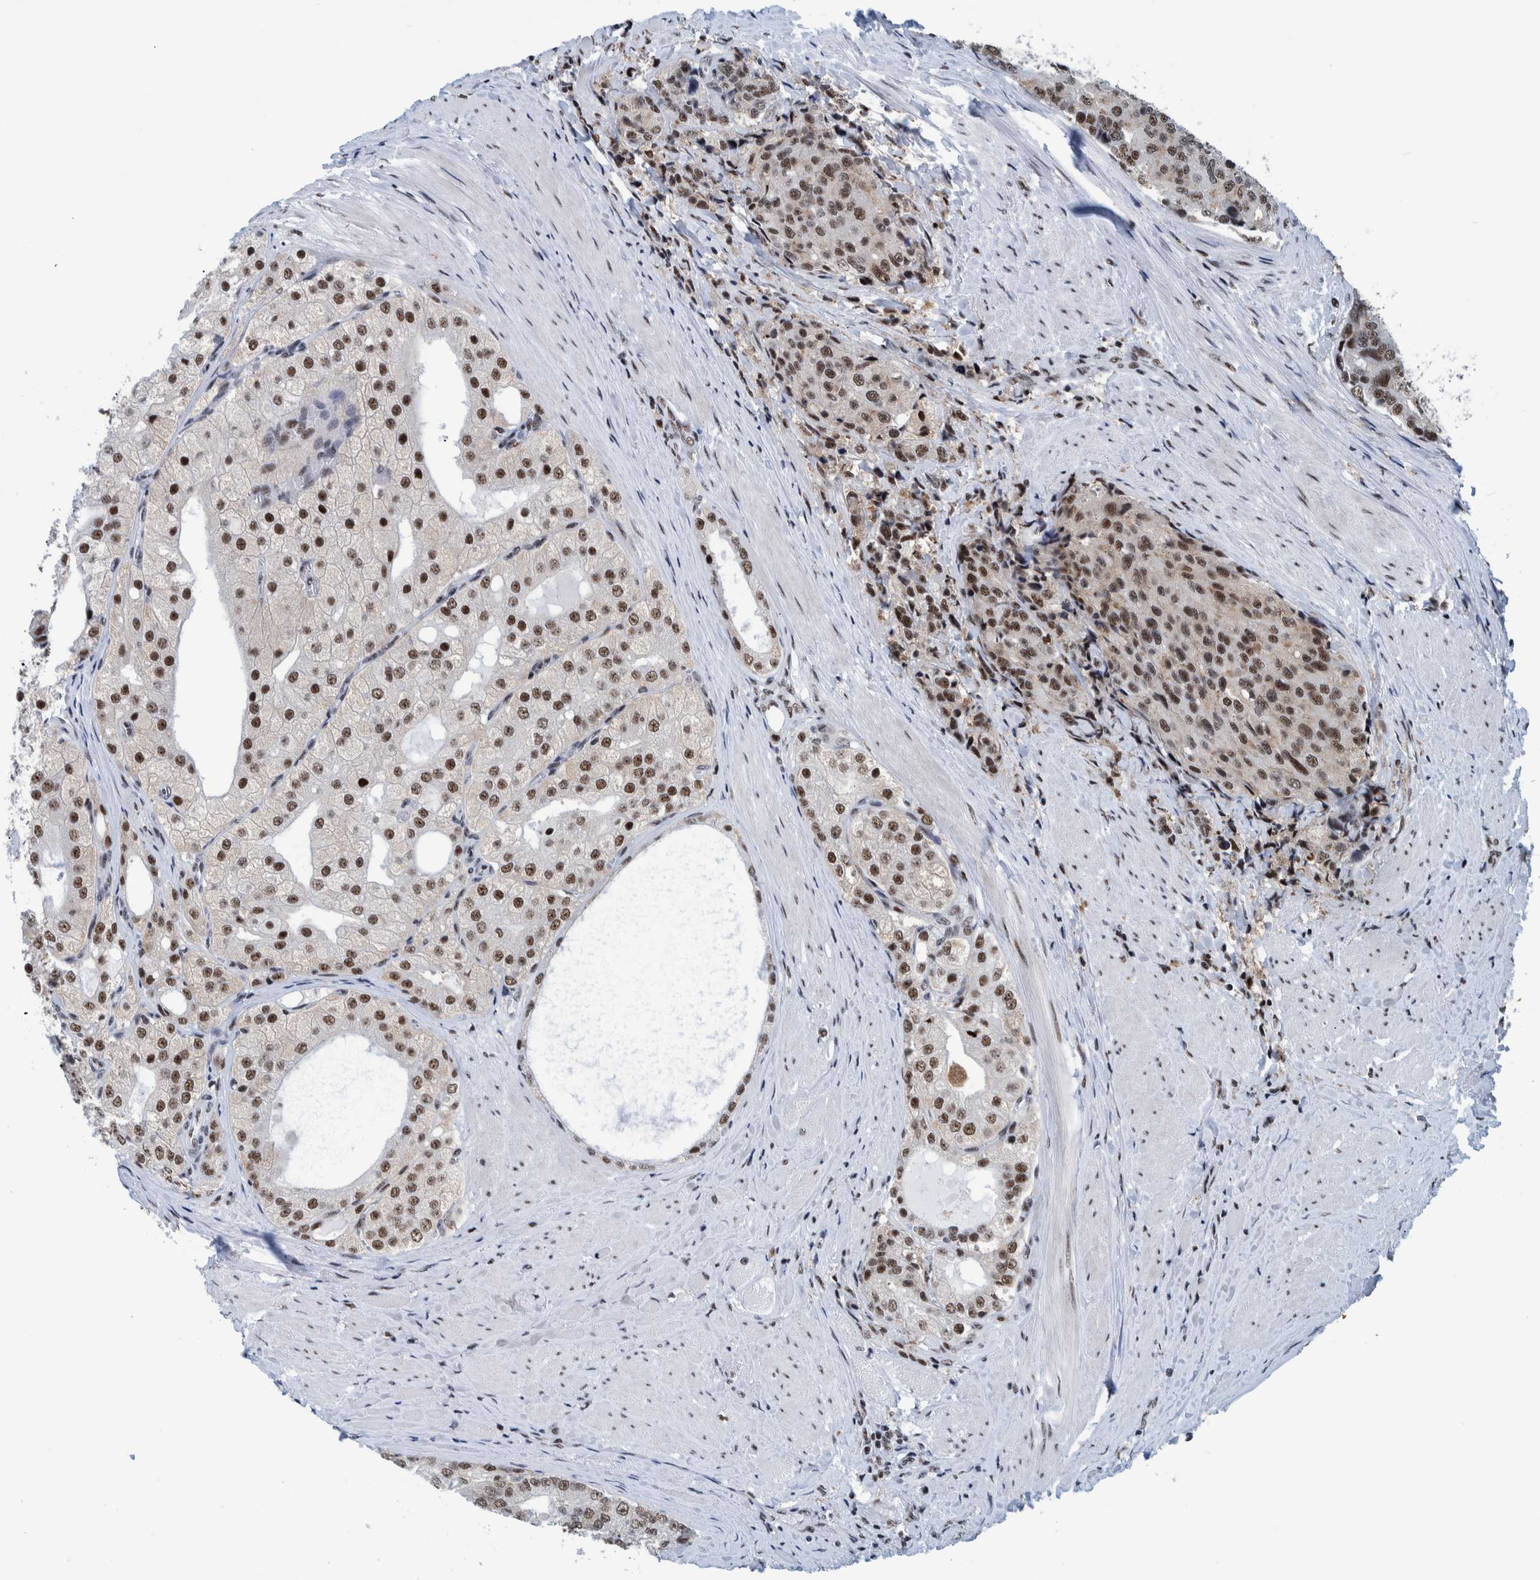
{"staining": {"intensity": "strong", "quantity": ">75%", "location": "nuclear"}, "tissue": "prostate cancer", "cell_type": "Tumor cells", "image_type": "cancer", "snomed": [{"axis": "morphology", "description": "Adenocarcinoma, High grade"}, {"axis": "topography", "description": "Prostate"}], "caption": "There is high levels of strong nuclear positivity in tumor cells of prostate adenocarcinoma (high-grade), as demonstrated by immunohistochemical staining (brown color).", "gene": "EFTUD2", "patient": {"sex": "male", "age": 50}}